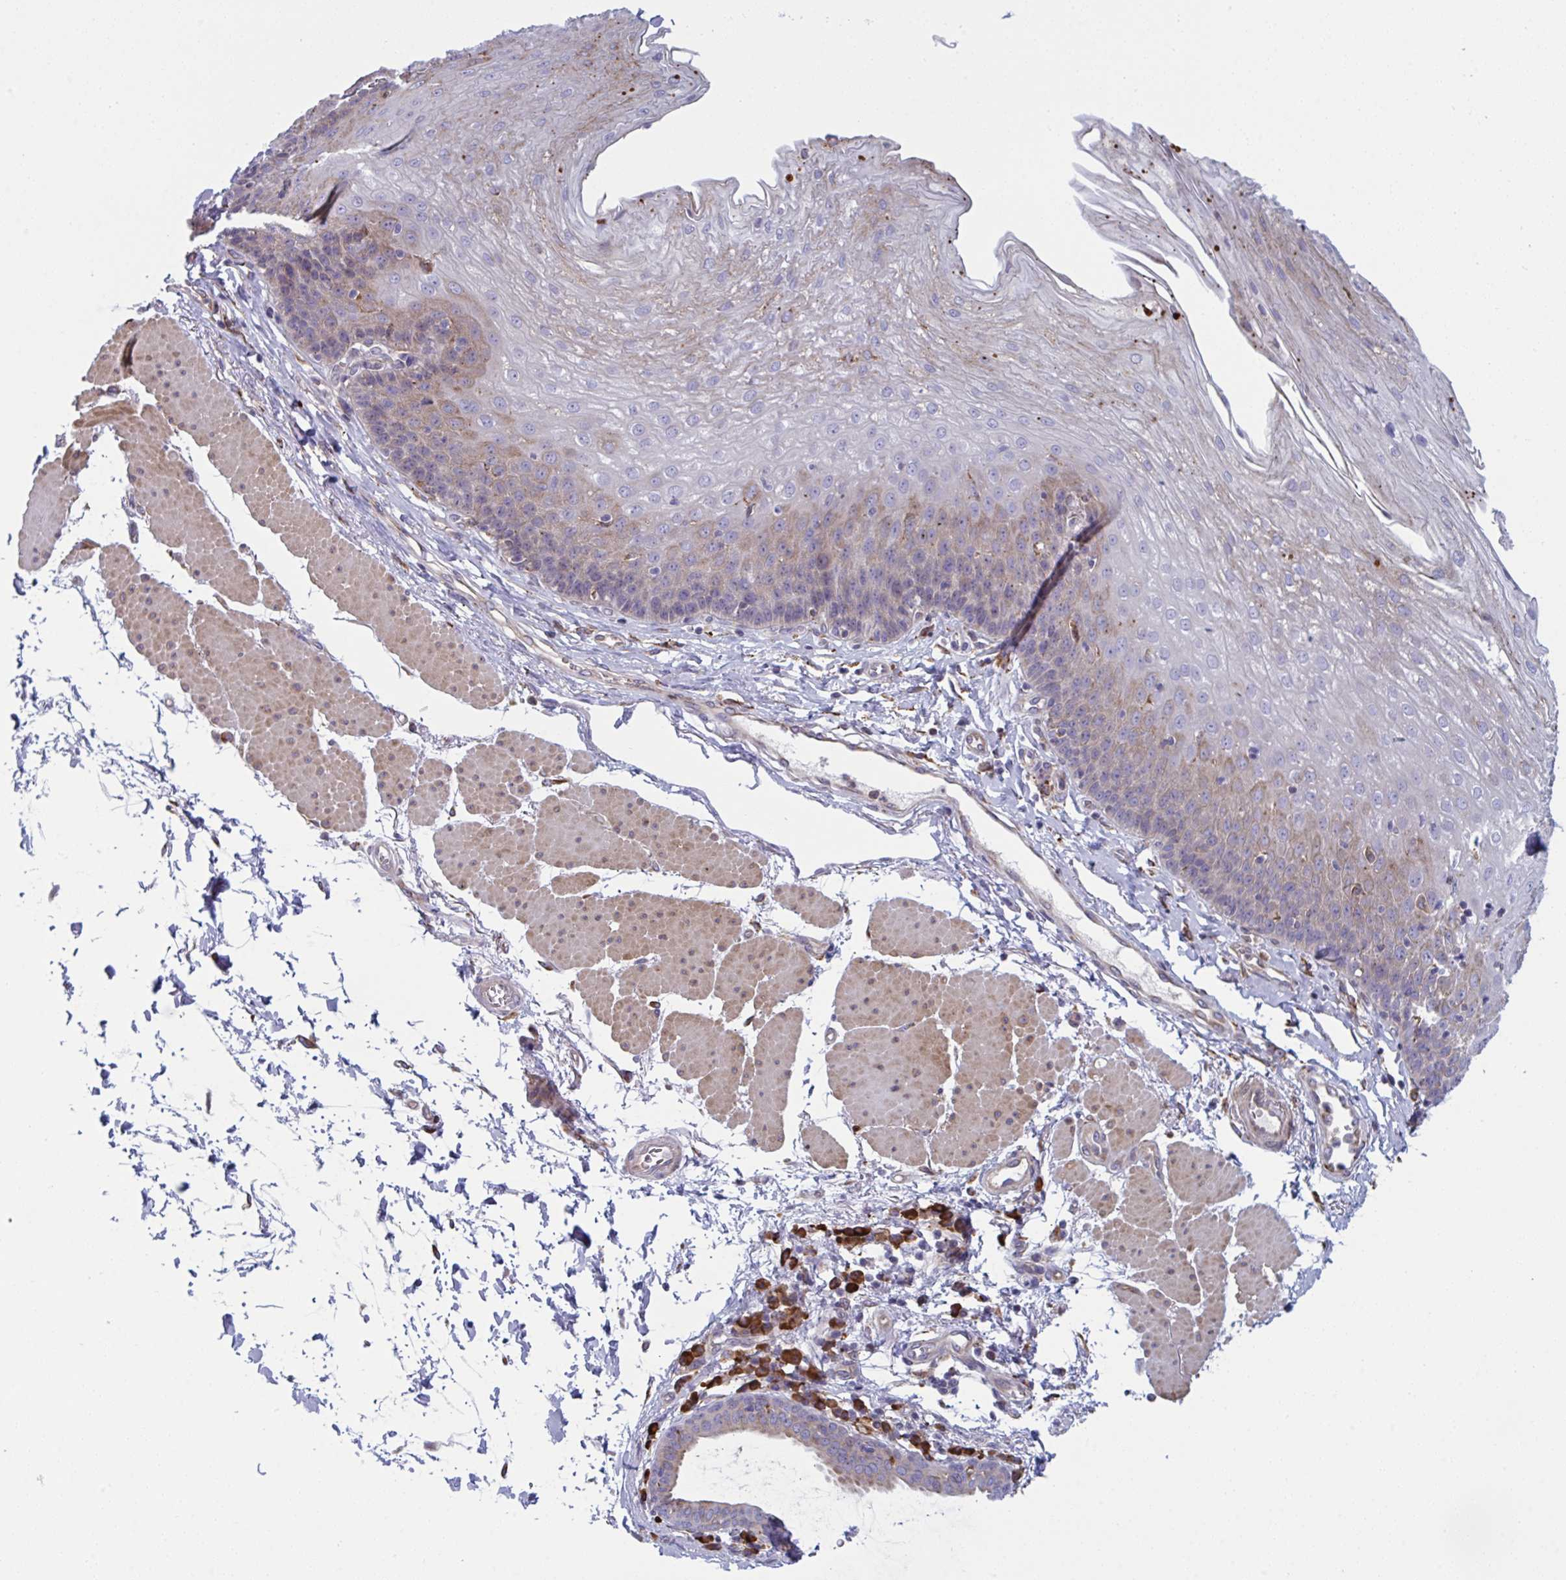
{"staining": {"intensity": "weak", "quantity": "<25%", "location": "cytoplasmic/membranous"}, "tissue": "esophagus", "cell_type": "Squamous epithelial cells", "image_type": "normal", "snomed": [{"axis": "morphology", "description": "Normal tissue, NOS"}, {"axis": "topography", "description": "Esophagus"}], "caption": "Normal esophagus was stained to show a protein in brown. There is no significant expression in squamous epithelial cells. (DAB (3,3'-diaminobenzidine) immunohistochemistry with hematoxylin counter stain).", "gene": "MYMK", "patient": {"sex": "female", "age": 81}}